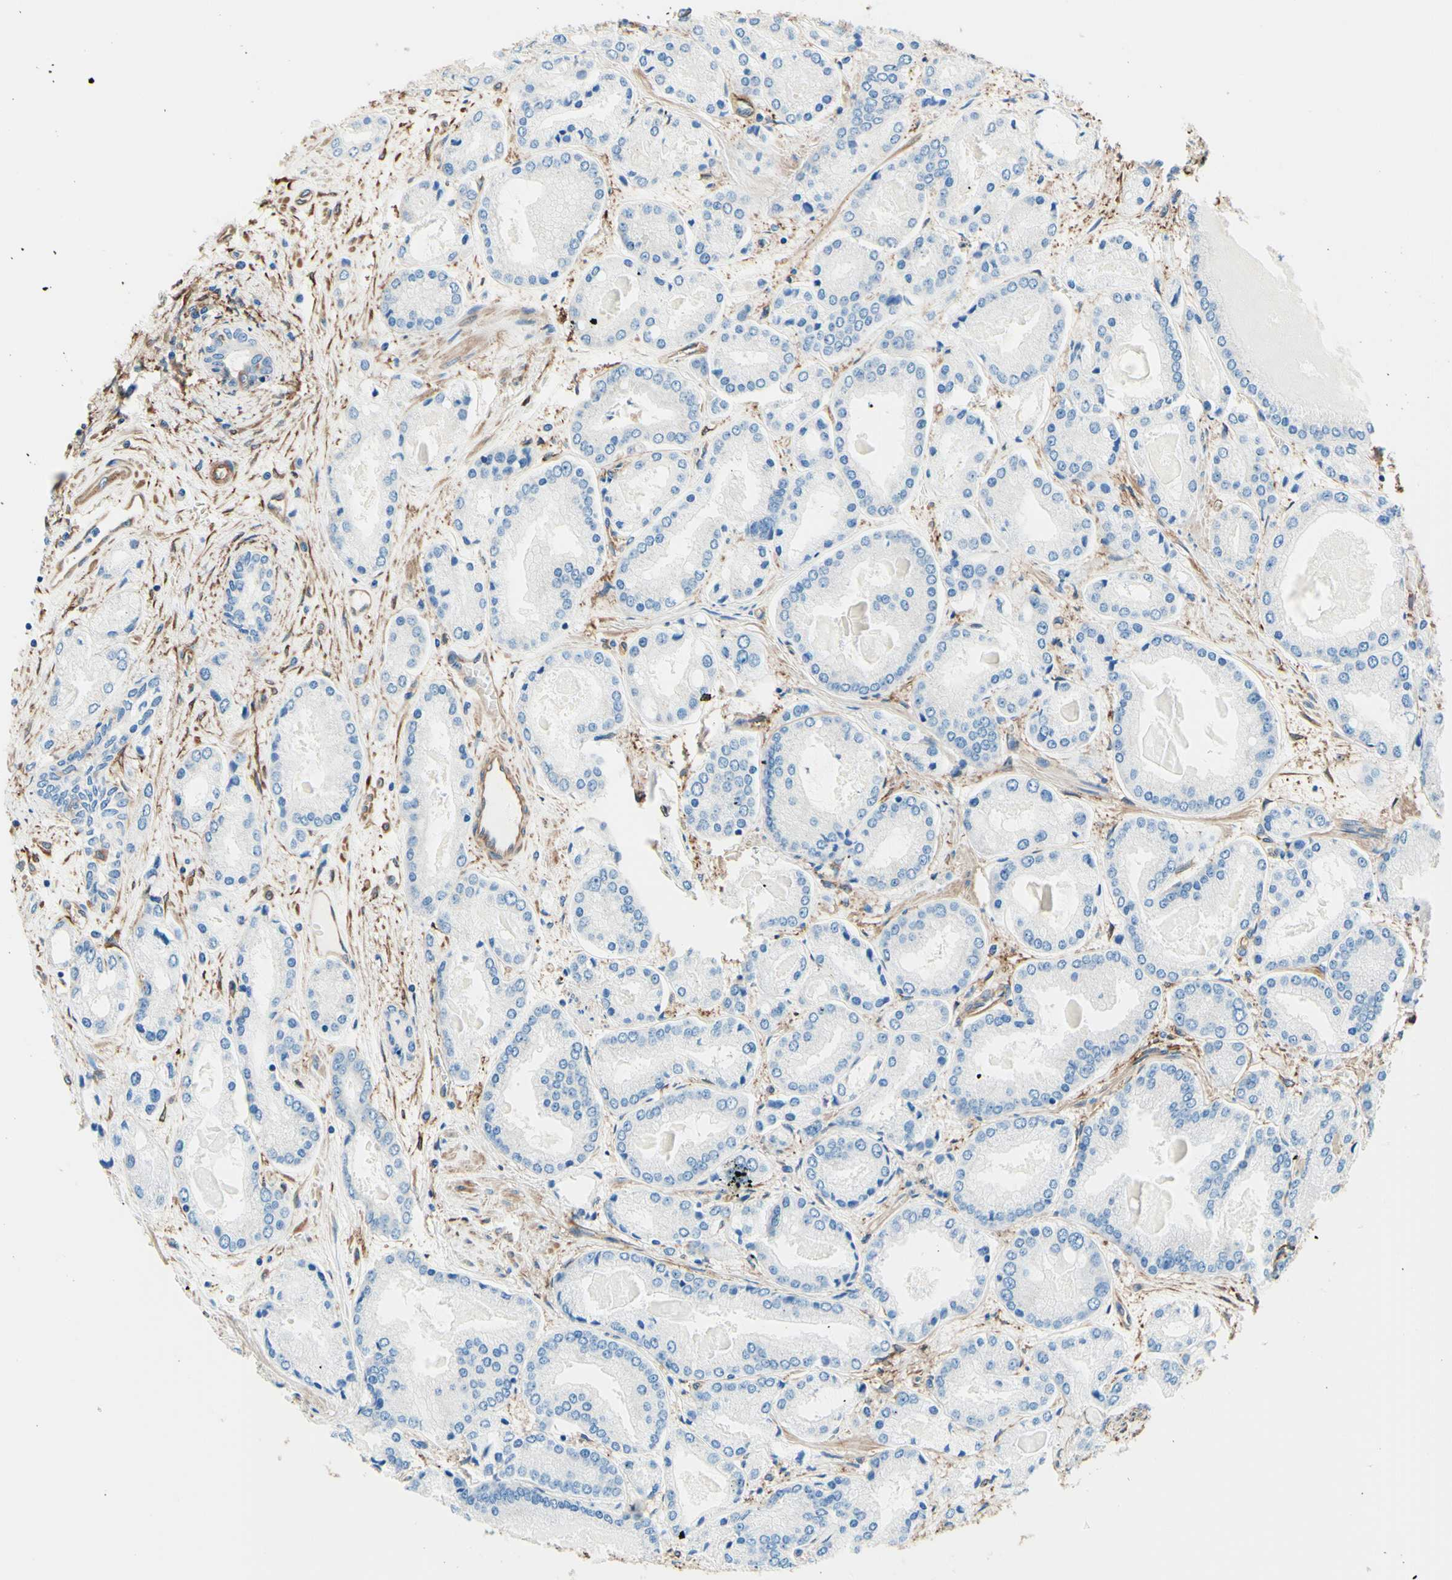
{"staining": {"intensity": "negative", "quantity": "none", "location": "none"}, "tissue": "prostate cancer", "cell_type": "Tumor cells", "image_type": "cancer", "snomed": [{"axis": "morphology", "description": "Adenocarcinoma, High grade"}, {"axis": "topography", "description": "Prostate"}], "caption": "An IHC micrograph of high-grade adenocarcinoma (prostate) is shown. There is no staining in tumor cells of high-grade adenocarcinoma (prostate). (DAB immunohistochemistry (IHC), high magnification).", "gene": "DPYSL3", "patient": {"sex": "male", "age": 59}}